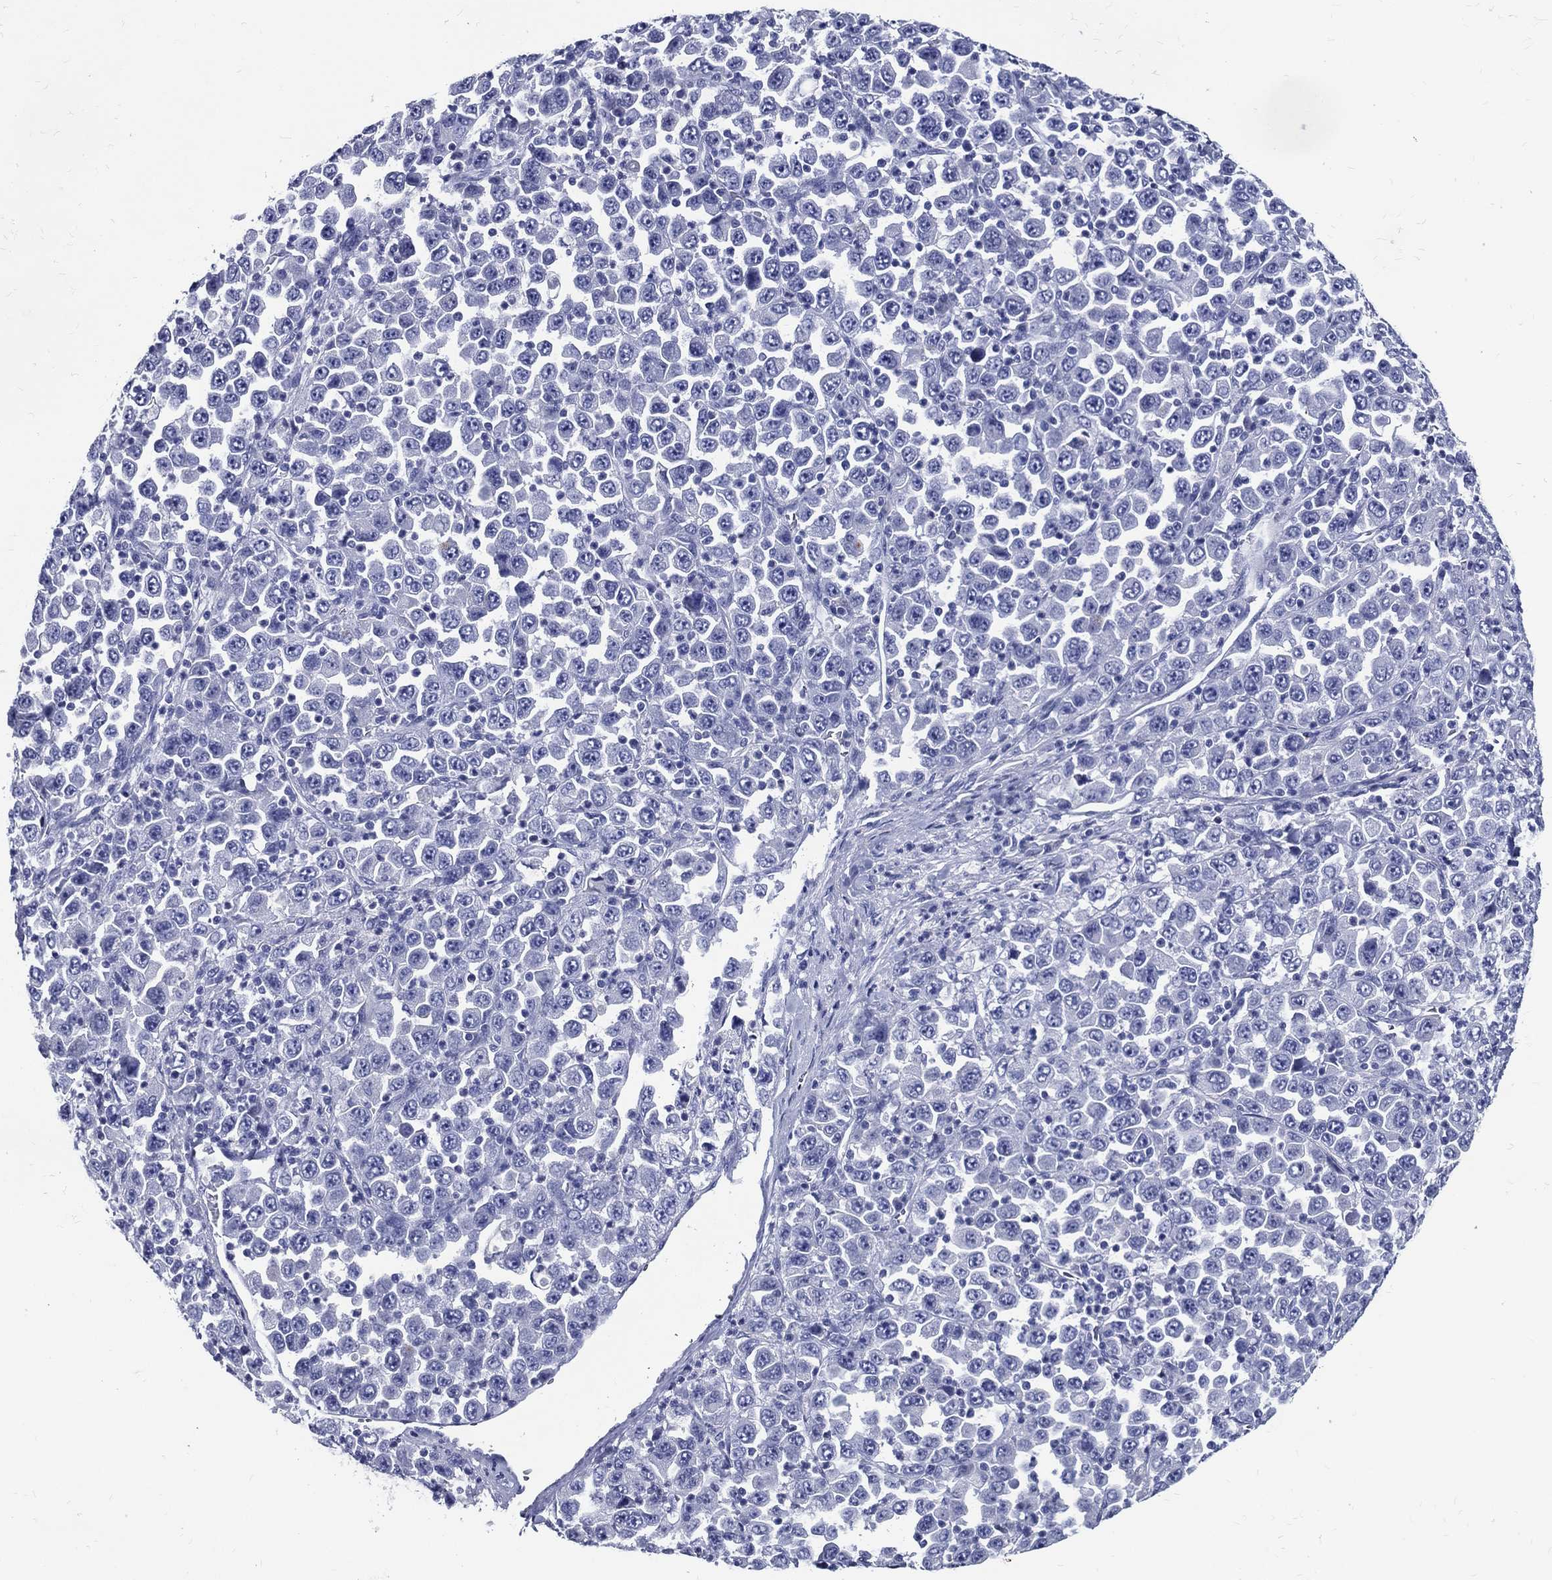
{"staining": {"intensity": "negative", "quantity": "none", "location": "none"}, "tissue": "stomach cancer", "cell_type": "Tumor cells", "image_type": "cancer", "snomed": [{"axis": "morphology", "description": "Normal tissue, NOS"}, {"axis": "morphology", "description": "Adenocarcinoma, NOS"}, {"axis": "topography", "description": "Stomach, upper"}, {"axis": "topography", "description": "Stomach"}], "caption": "High magnification brightfield microscopy of adenocarcinoma (stomach) stained with DAB (brown) and counterstained with hematoxylin (blue): tumor cells show no significant expression.", "gene": "ACE2", "patient": {"sex": "male", "age": 59}}